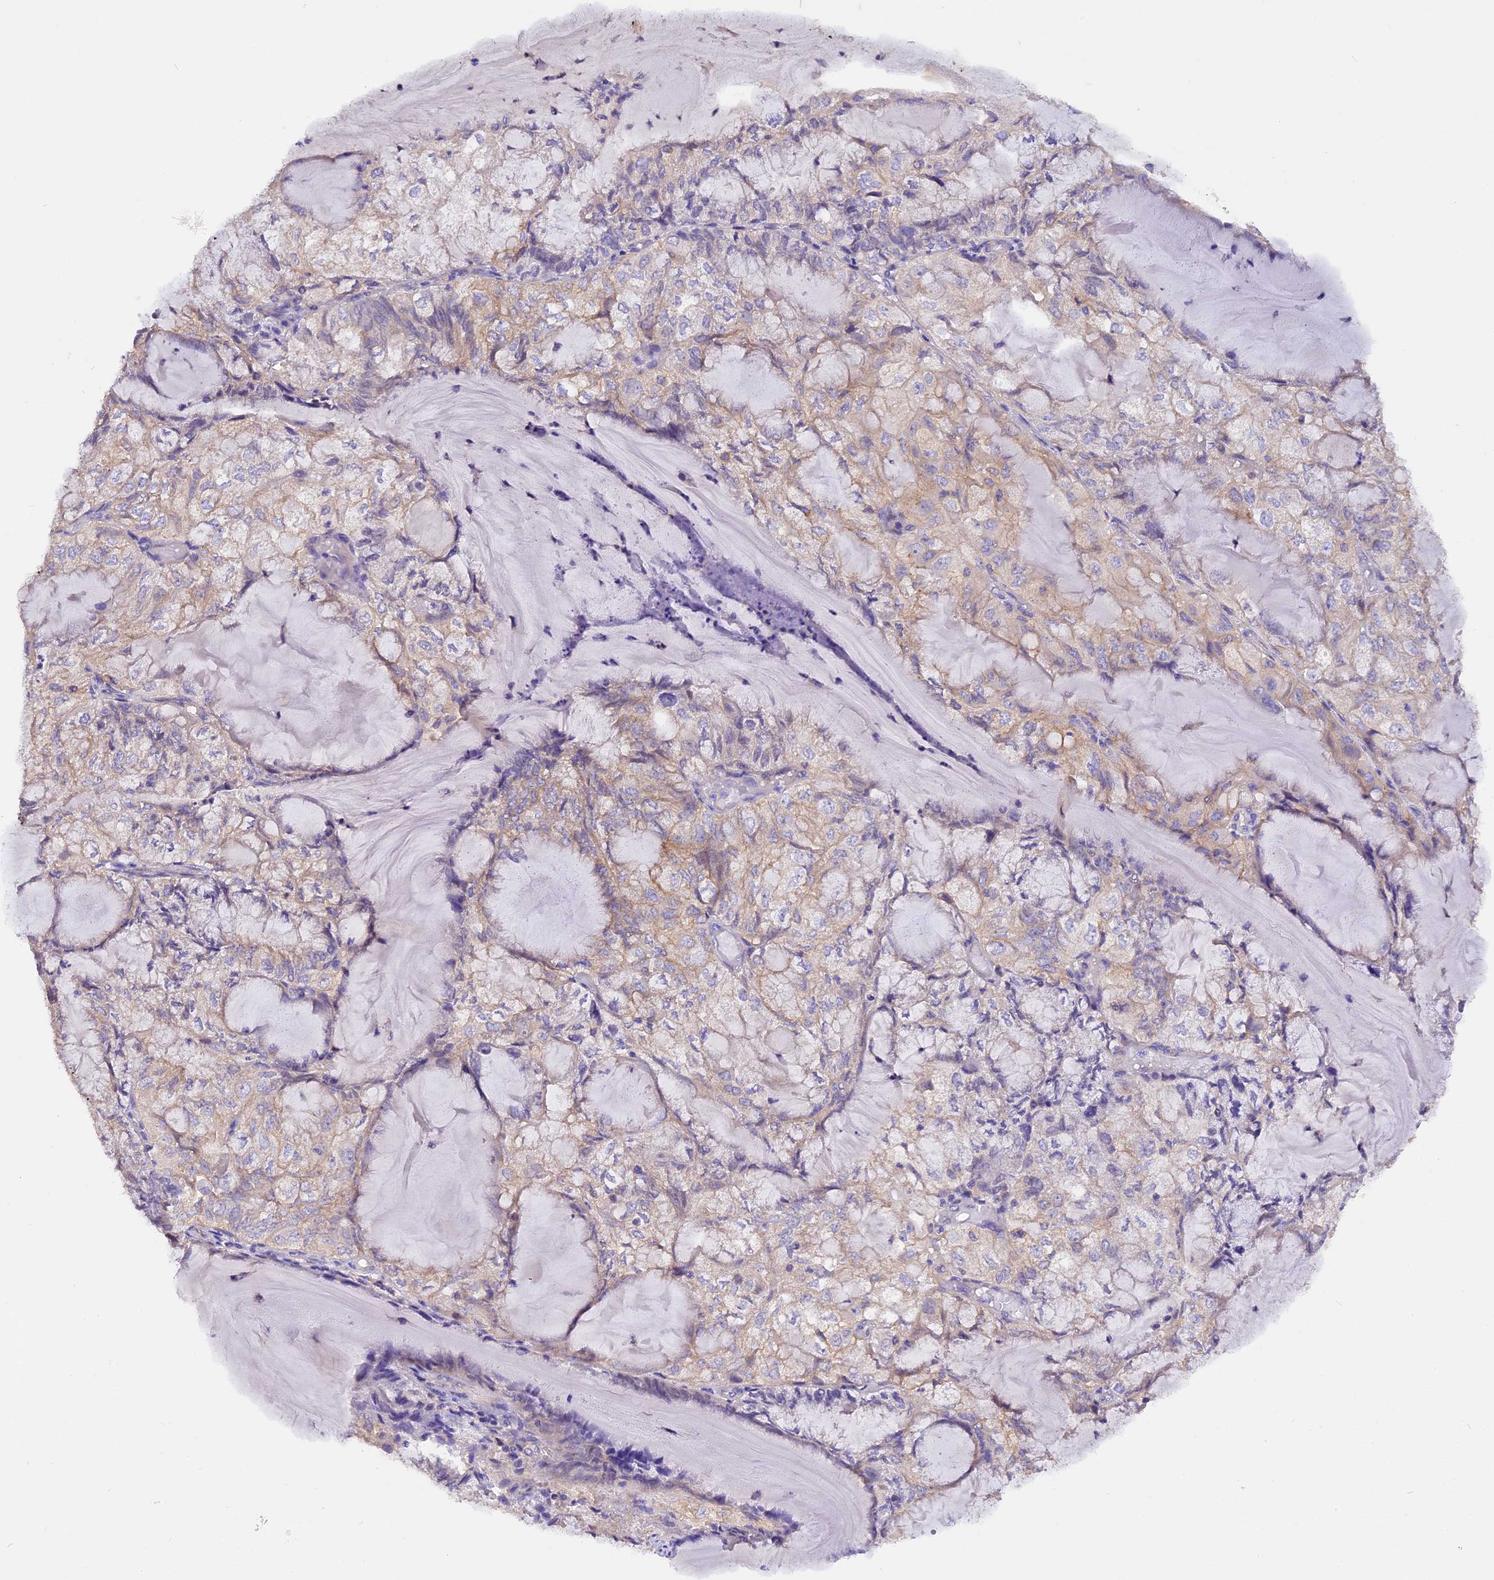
{"staining": {"intensity": "negative", "quantity": "none", "location": "none"}, "tissue": "endometrial cancer", "cell_type": "Tumor cells", "image_type": "cancer", "snomed": [{"axis": "morphology", "description": "Adenocarcinoma, NOS"}, {"axis": "topography", "description": "Endometrium"}], "caption": "The photomicrograph demonstrates no significant staining in tumor cells of endometrial cancer.", "gene": "AP3B2", "patient": {"sex": "female", "age": 81}}